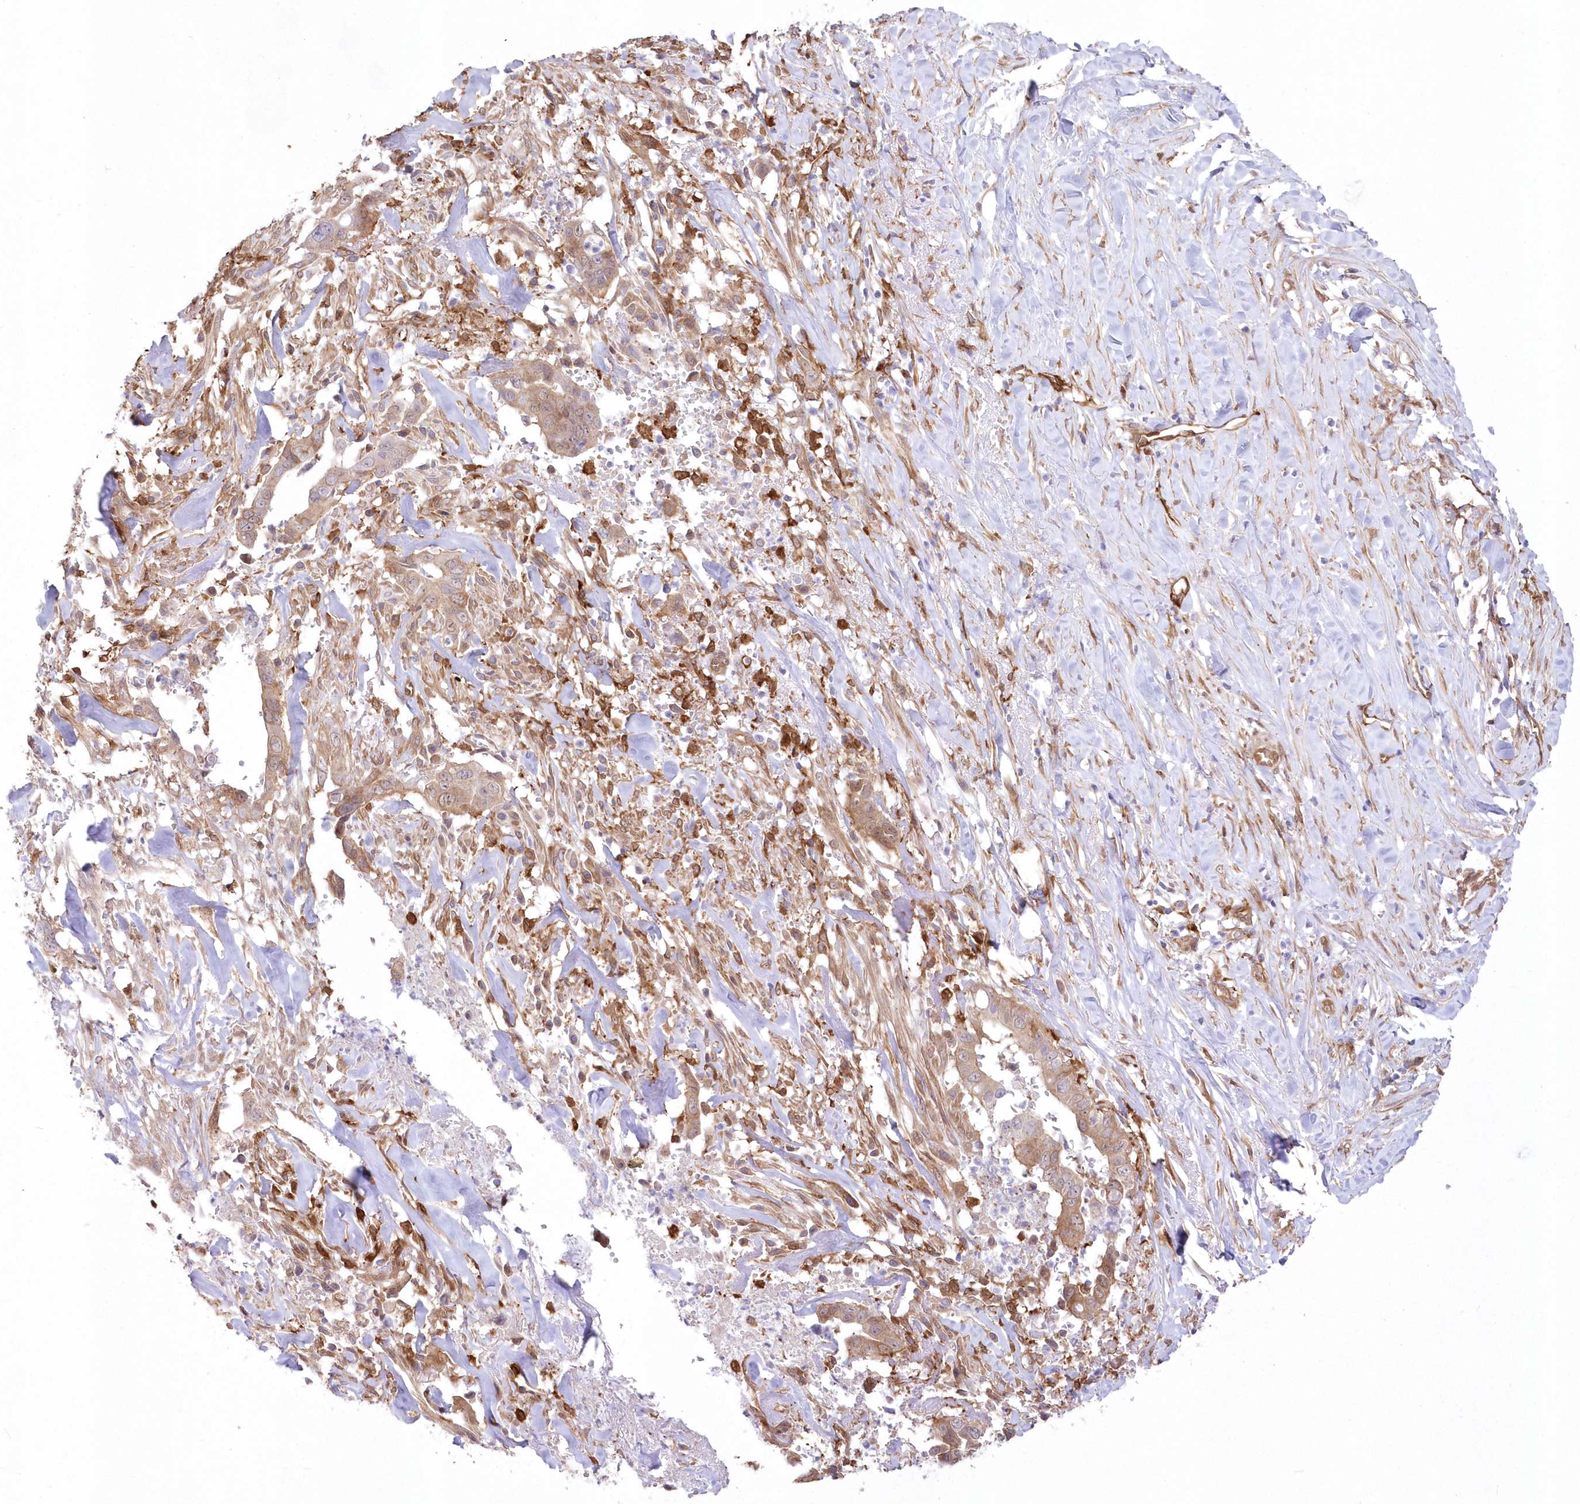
{"staining": {"intensity": "weak", "quantity": ">75%", "location": "cytoplasmic/membranous"}, "tissue": "liver cancer", "cell_type": "Tumor cells", "image_type": "cancer", "snomed": [{"axis": "morphology", "description": "Cholangiocarcinoma"}, {"axis": "topography", "description": "Liver"}], "caption": "This photomicrograph displays immunohistochemistry (IHC) staining of liver cancer (cholangiocarcinoma), with low weak cytoplasmic/membranous expression in about >75% of tumor cells.", "gene": "SH3PXD2B", "patient": {"sex": "female", "age": 79}}